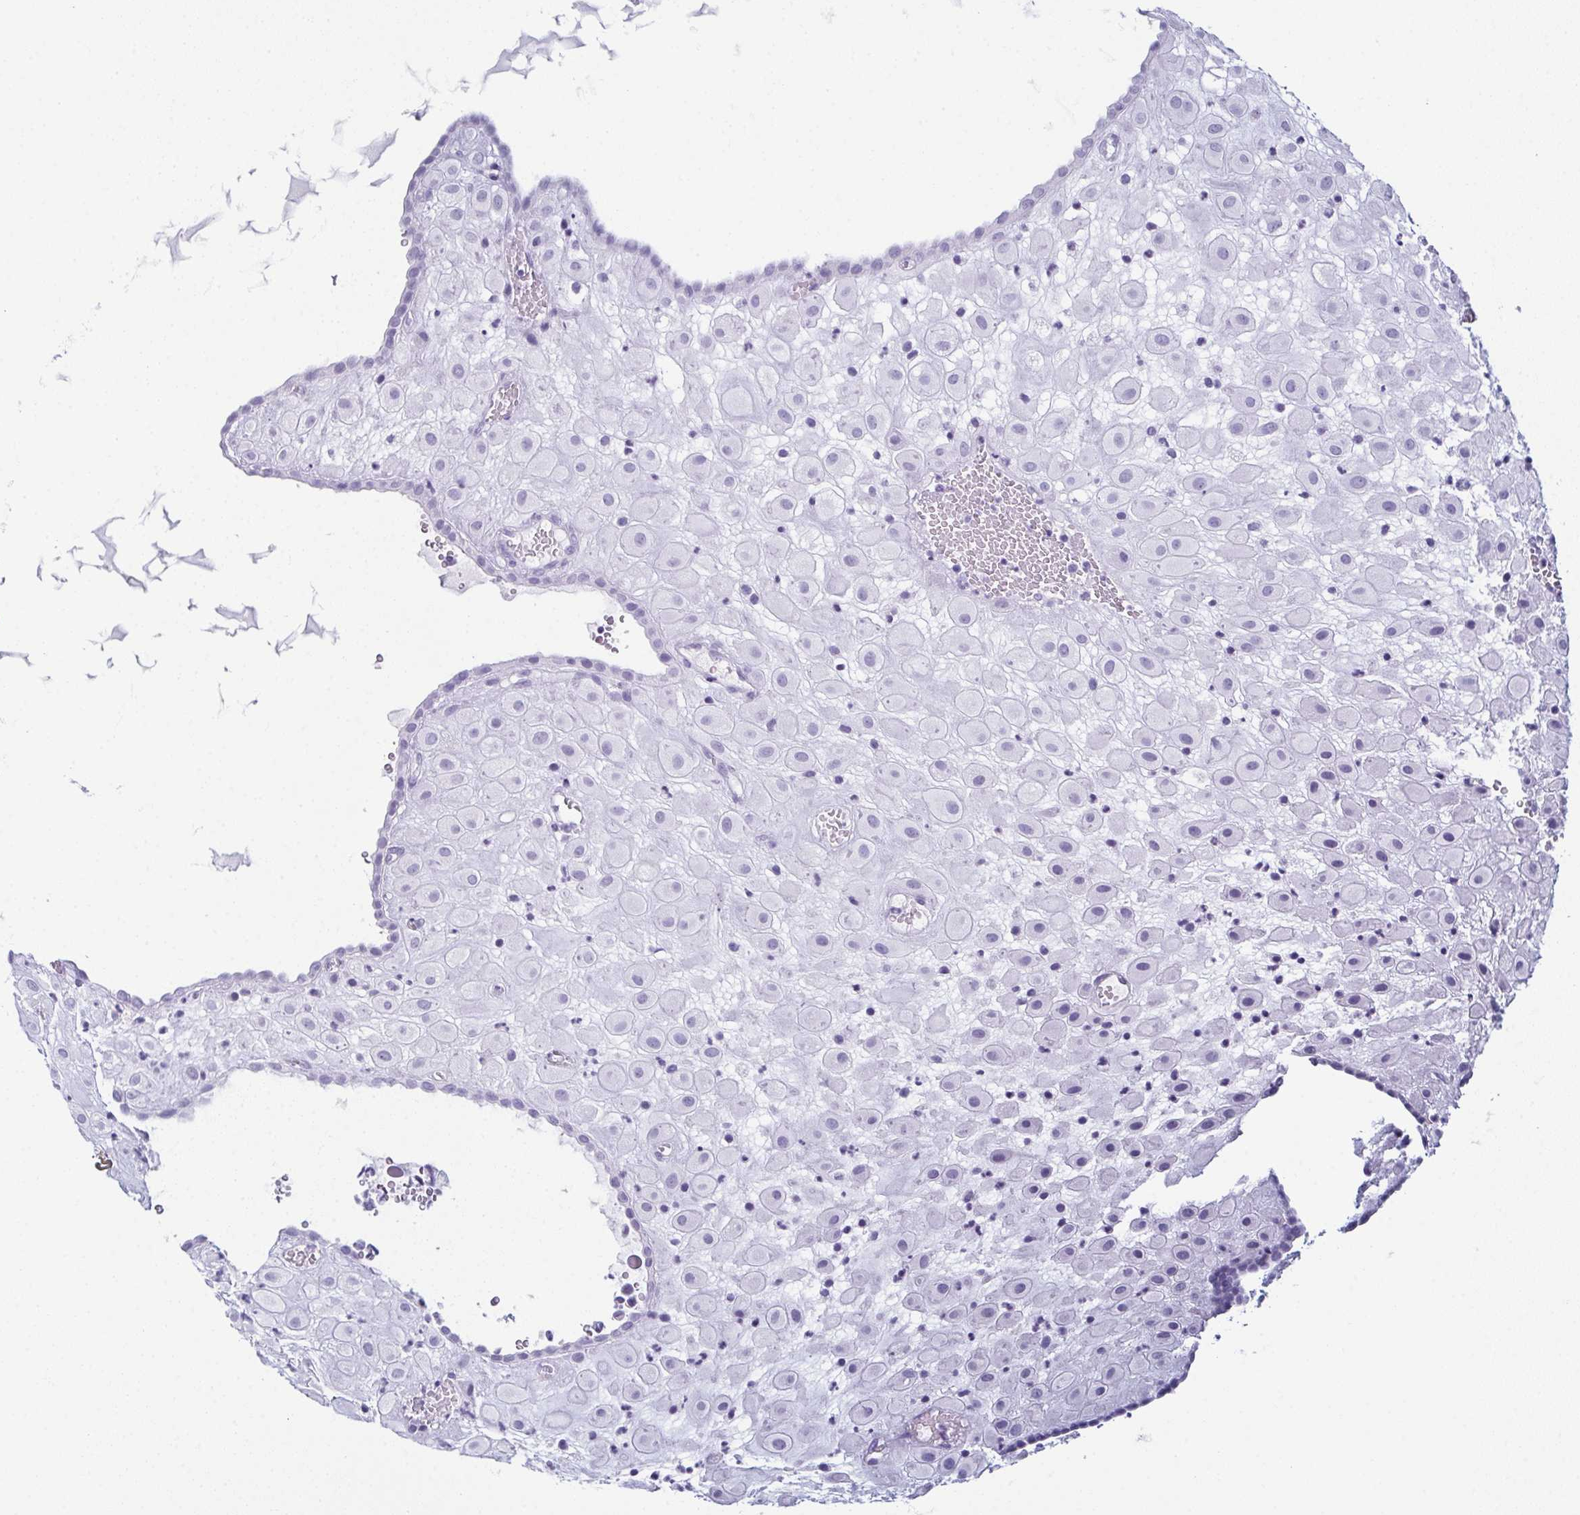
{"staining": {"intensity": "negative", "quantity": "none", "location": "none"}, "tissue": "placenta", "cell_type": "Decidual cells", "image_type": "normal", "snomed": [{"axis": "morphology", "description": "Normal tissue, NOS"}, {"axis": "topography", "description": "Placenta"}], "caption": "Placenta stained for a protein using IHC reveals no staining decidual cells.", "gene": "ENKUR", "patient": {"sex": "female", "age": 24}}